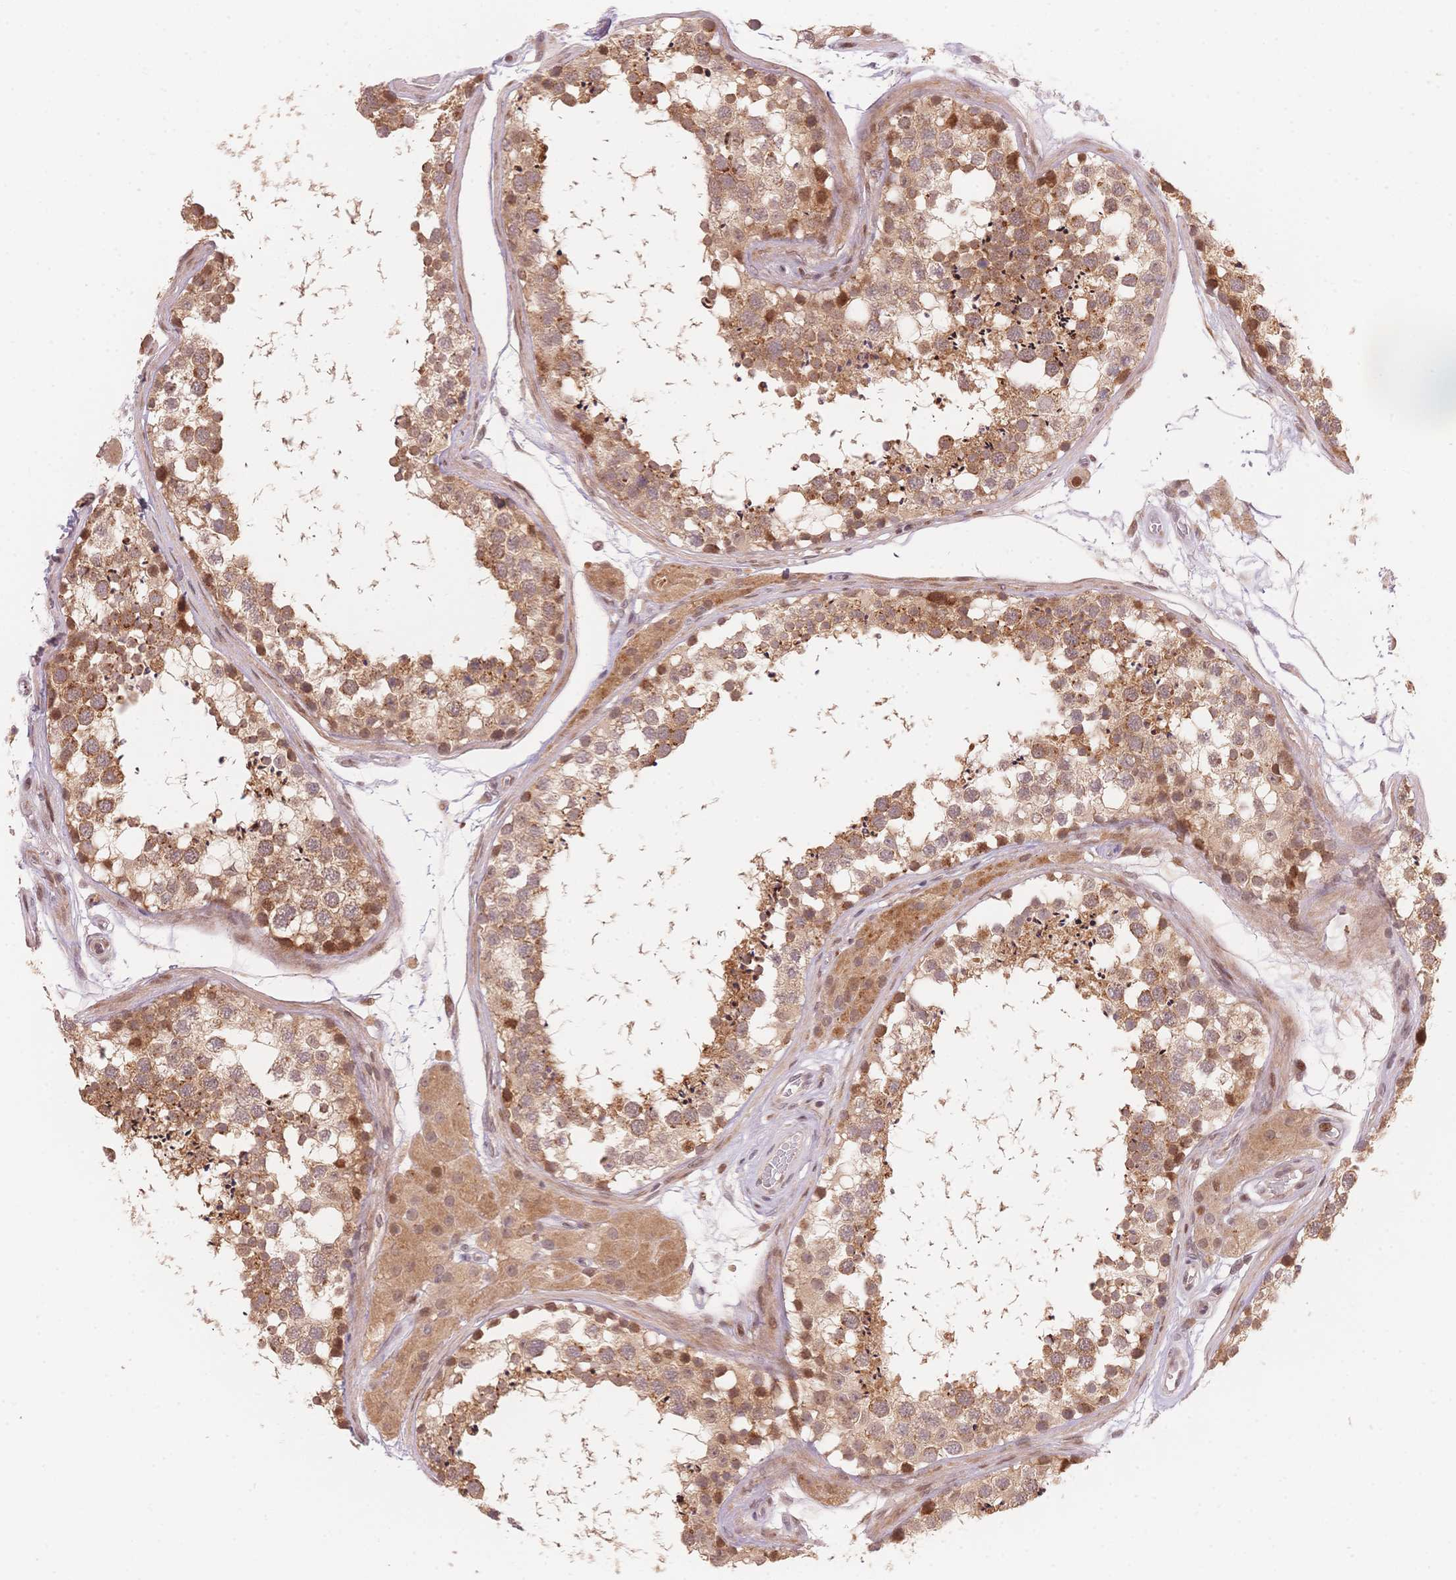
{"staining": {"intensity": "moderate", "quantity": ">75%", "location": "cytoplasmic/membranous"}, "tissue": "testis", "cell_type": "Cells in seminiferous ducts", "image_type": "normal", "snomed": [{"axis": "morphology", "description": "Normal tissue, NOS"}, {"axis": "morphology", "description": "Seminoma, NOS"}, {"axis": "topography", "description": "Testis"}], "caption": "Normal testis was stained to show a protein in brown. There is medium levels of moderate cytoplasmic/membranous expression in about >75% of cells in seminiferous ducts.", "gene": "STK39", "patient": {"sex": "male", "age": 65}}